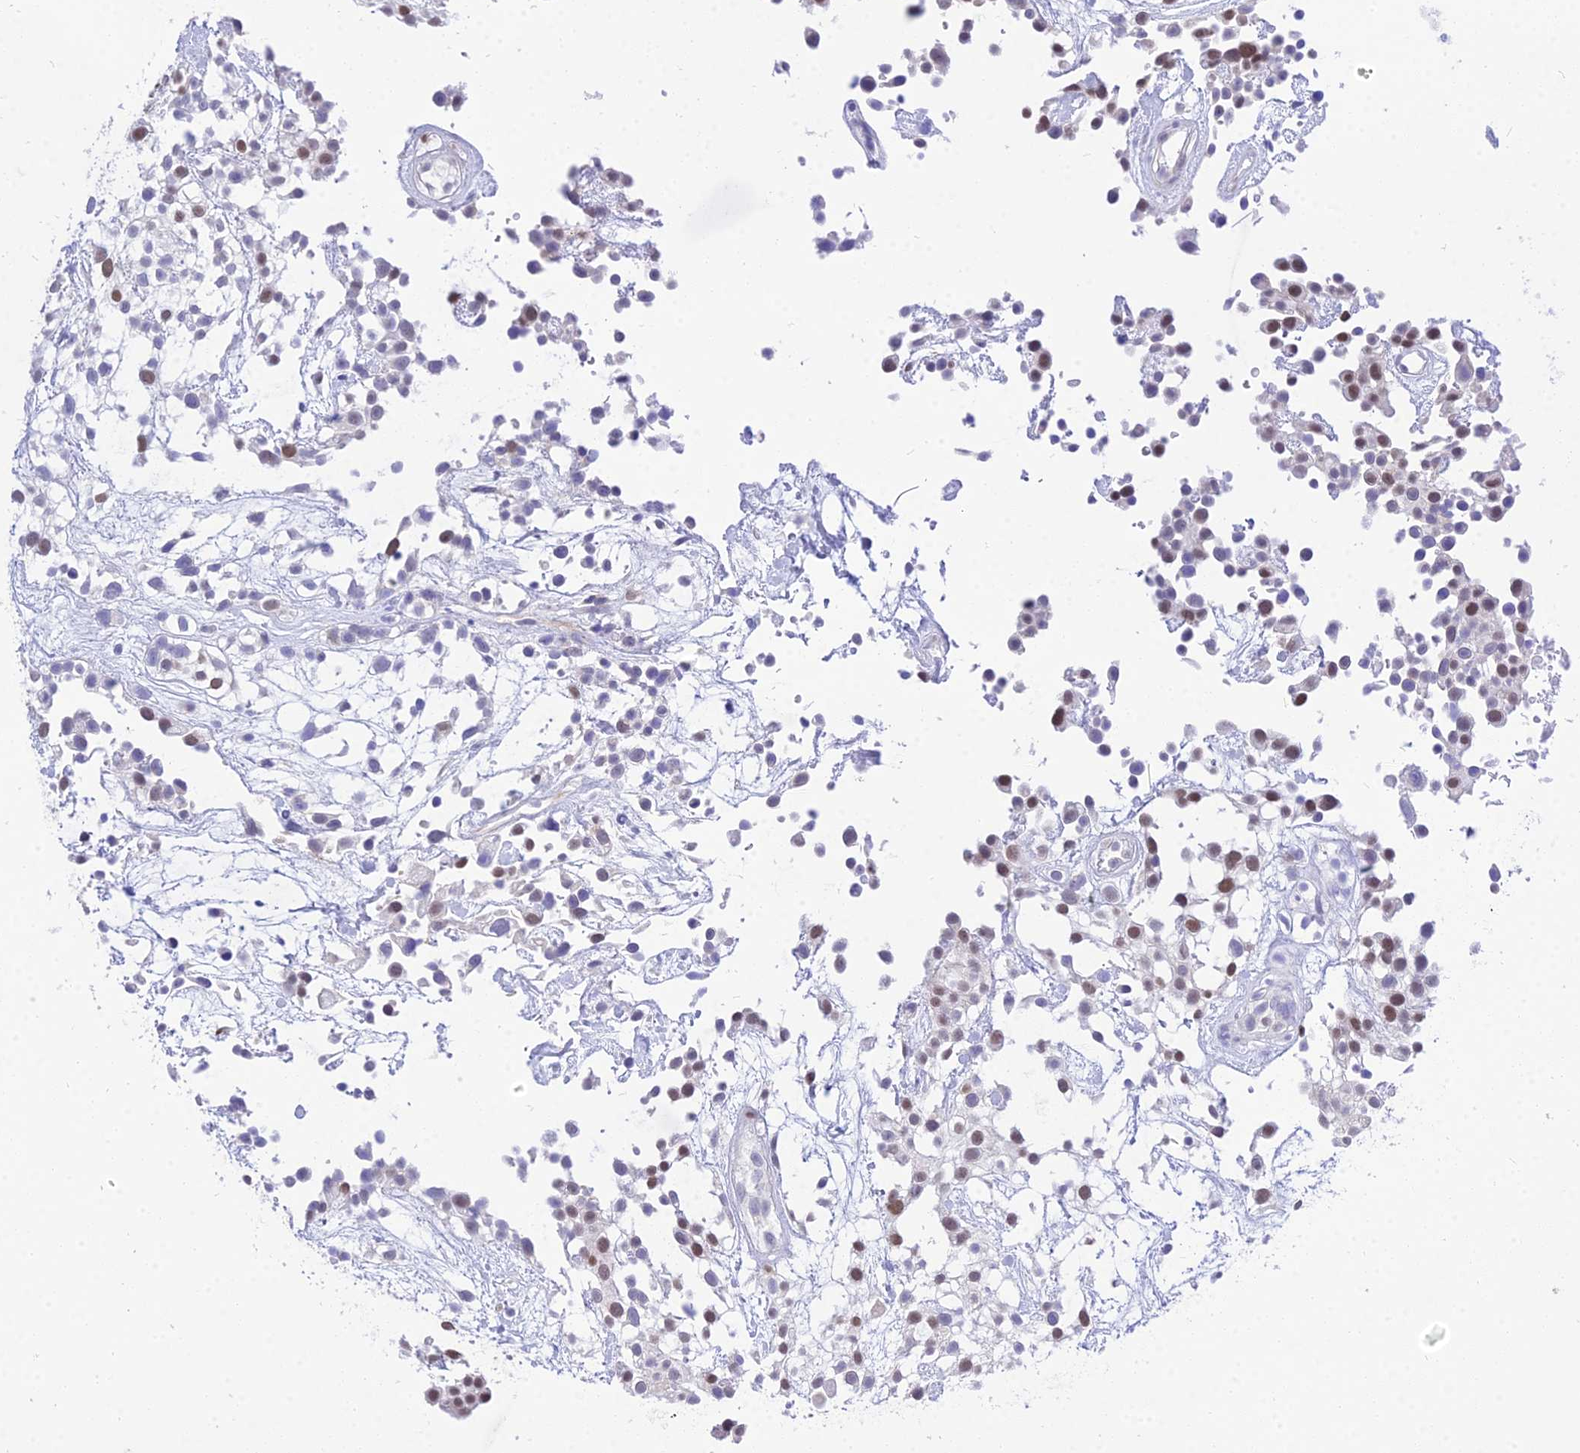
{"staining": {"intensity": "moderate", "quantity": ">75%", "location": "nuclear"}, "tissue": "urothelial cancer", "cell_type": "Tumor cells", "image_type": "cancer", "snomed": [{"axis": "morphology", "description": "Urothelial carcinoma, High grade"}, {"axis": "topography", "description": "Urinary bladder"}], "caption": "Tumor cells demonstrate medium levels of moderate nuclear expression in about >75% of cells in human urothelial cancer. Using DAB (3,3'-diaminobenzidine) (brown) and hematoxylin (blue) stains, captured at high magnification using brightfield microscopy.", "gene": "DEFB107A", "patient": {"sex": "male", "age": 56}}